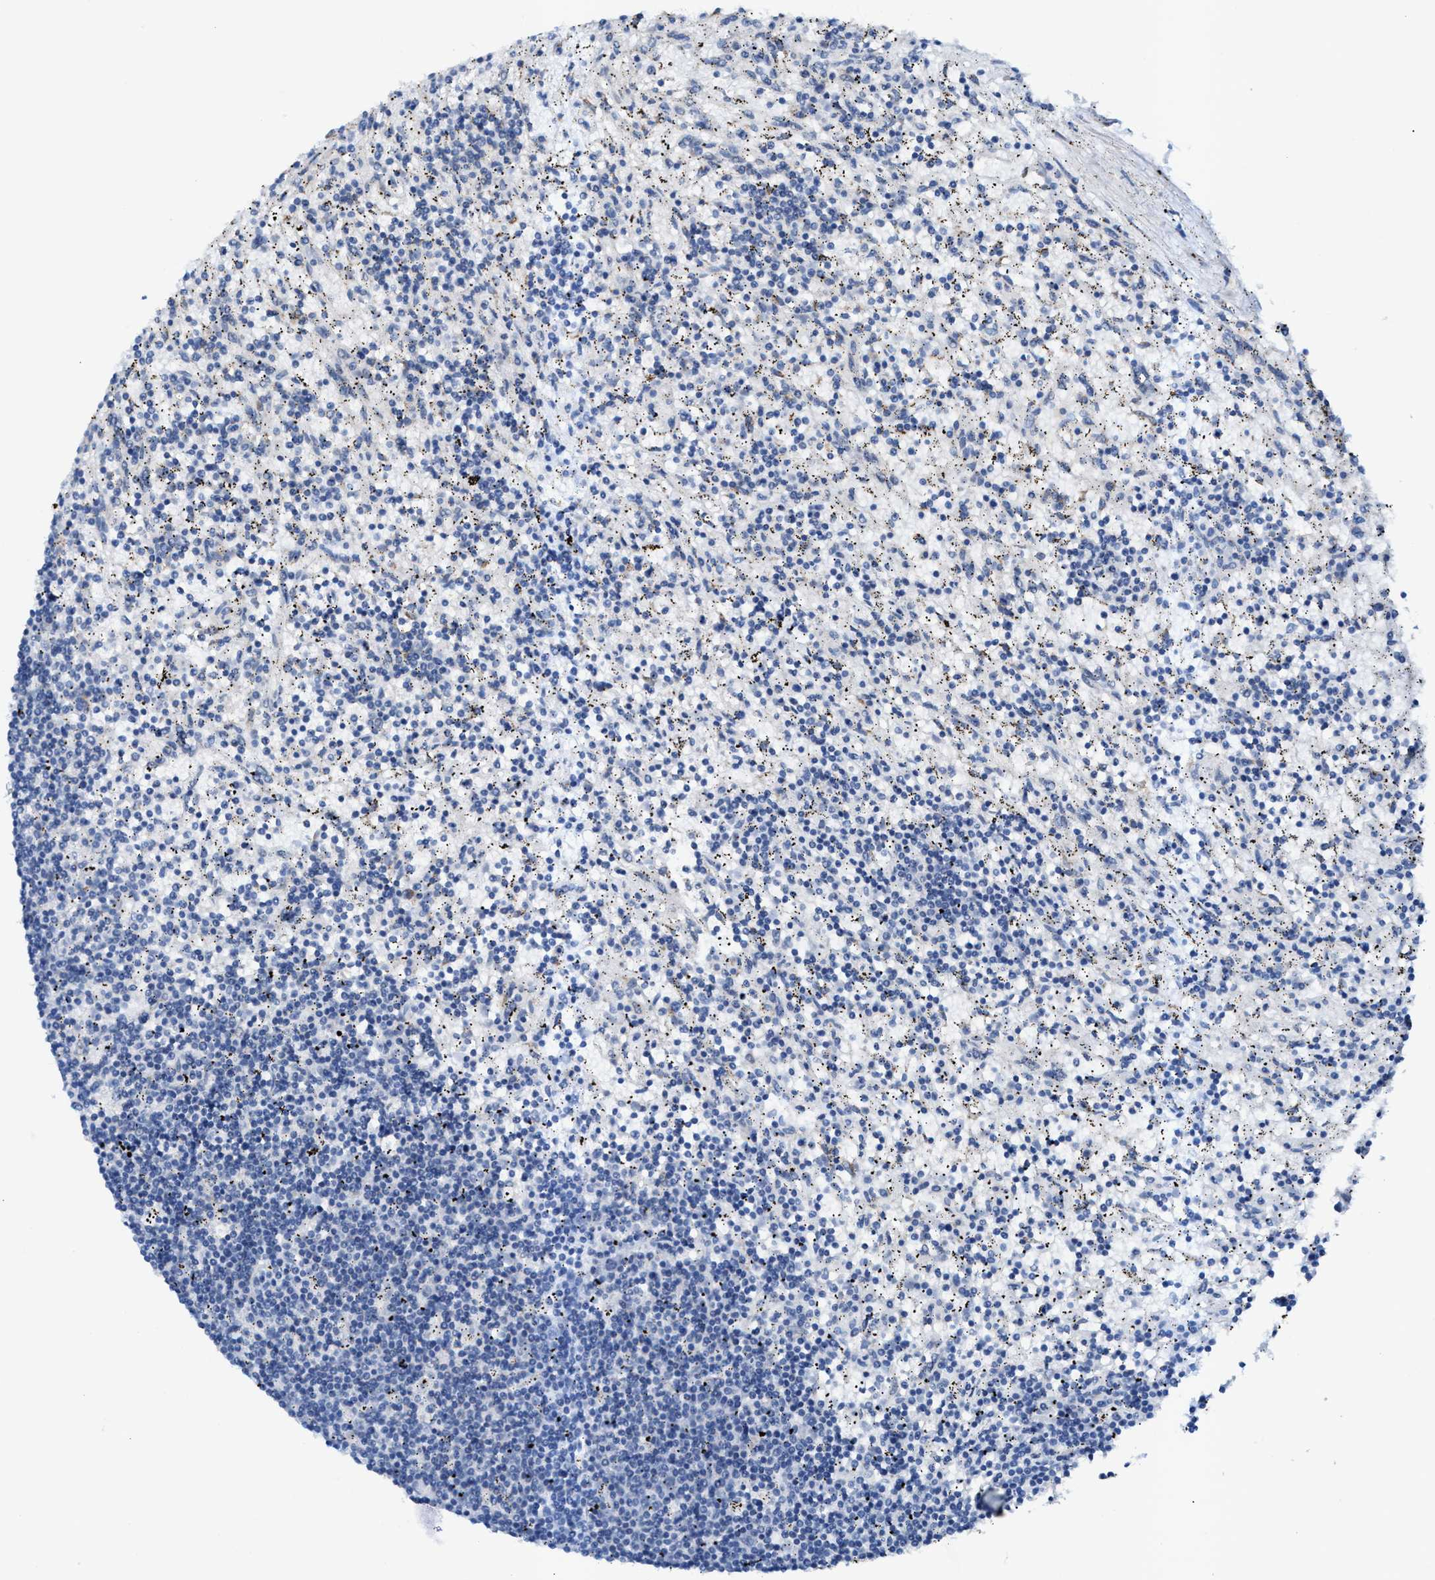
{"staining": {"intensity": "negative", "quantity": "none", "location": "none"}, "tissue": "lymphoma", "cell_type": "Tumor cells", "image_type": "cancer", "snomed": [{"axis": "morphology", "description": "Malignant lymphoma, non-Hodgkin's type, Low grade"}, {"axis": "topography", "description": "Spleen"}], "caption": "Immunohistochemical staining of low-grade malignant lymphoma, non-Hodgkin's type demonstrates no significant staining in tumor cells.", "gene": "JAG1", "patient": {"sex": "male", "age": 76}}